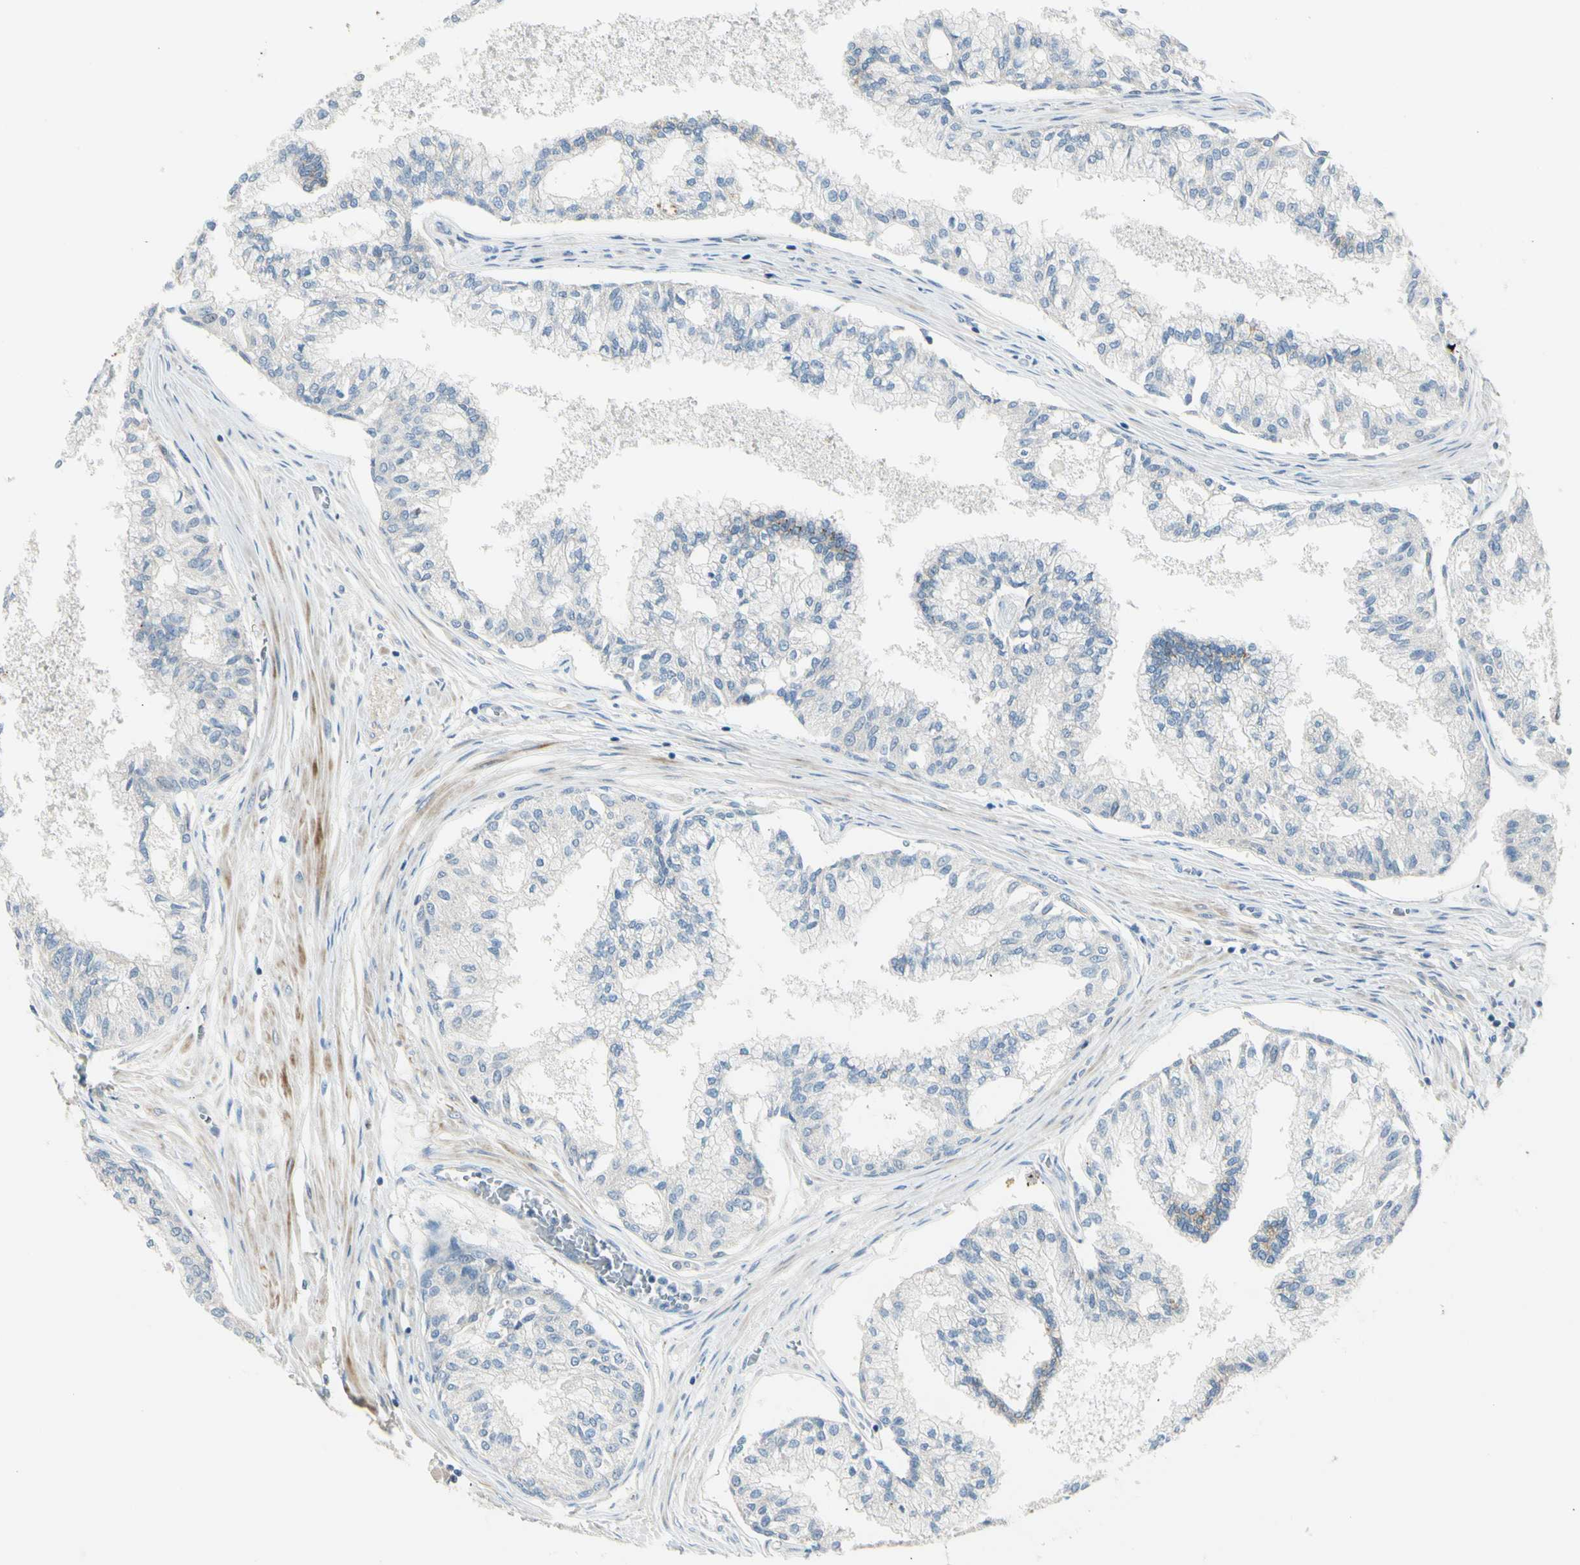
{"staining": {"intensity": "negative", "quantity": "none", "location": "none"}, "tissue": "prostate", "cell_type": "Glandular cells", "image_type": "normal", "snomed": [{"axis": "morphology", "description": "Normal tissue, NOS"}, {"axis": "topography", "description": "Prostate"}, {"axis": "topography", "description": "Seminal veicle"}], "caption": "DAB immunohistochemical staining of benign human prostate demonstrates no significant staining in glandular cells. The staining is performed using DAB (3,3'-diaminobenzidine) brown chromogen with nuclei counter-stained in using hematoxylin.", "gene": "ADGRA3", "patient": {"sex": "male", "age": 60}}